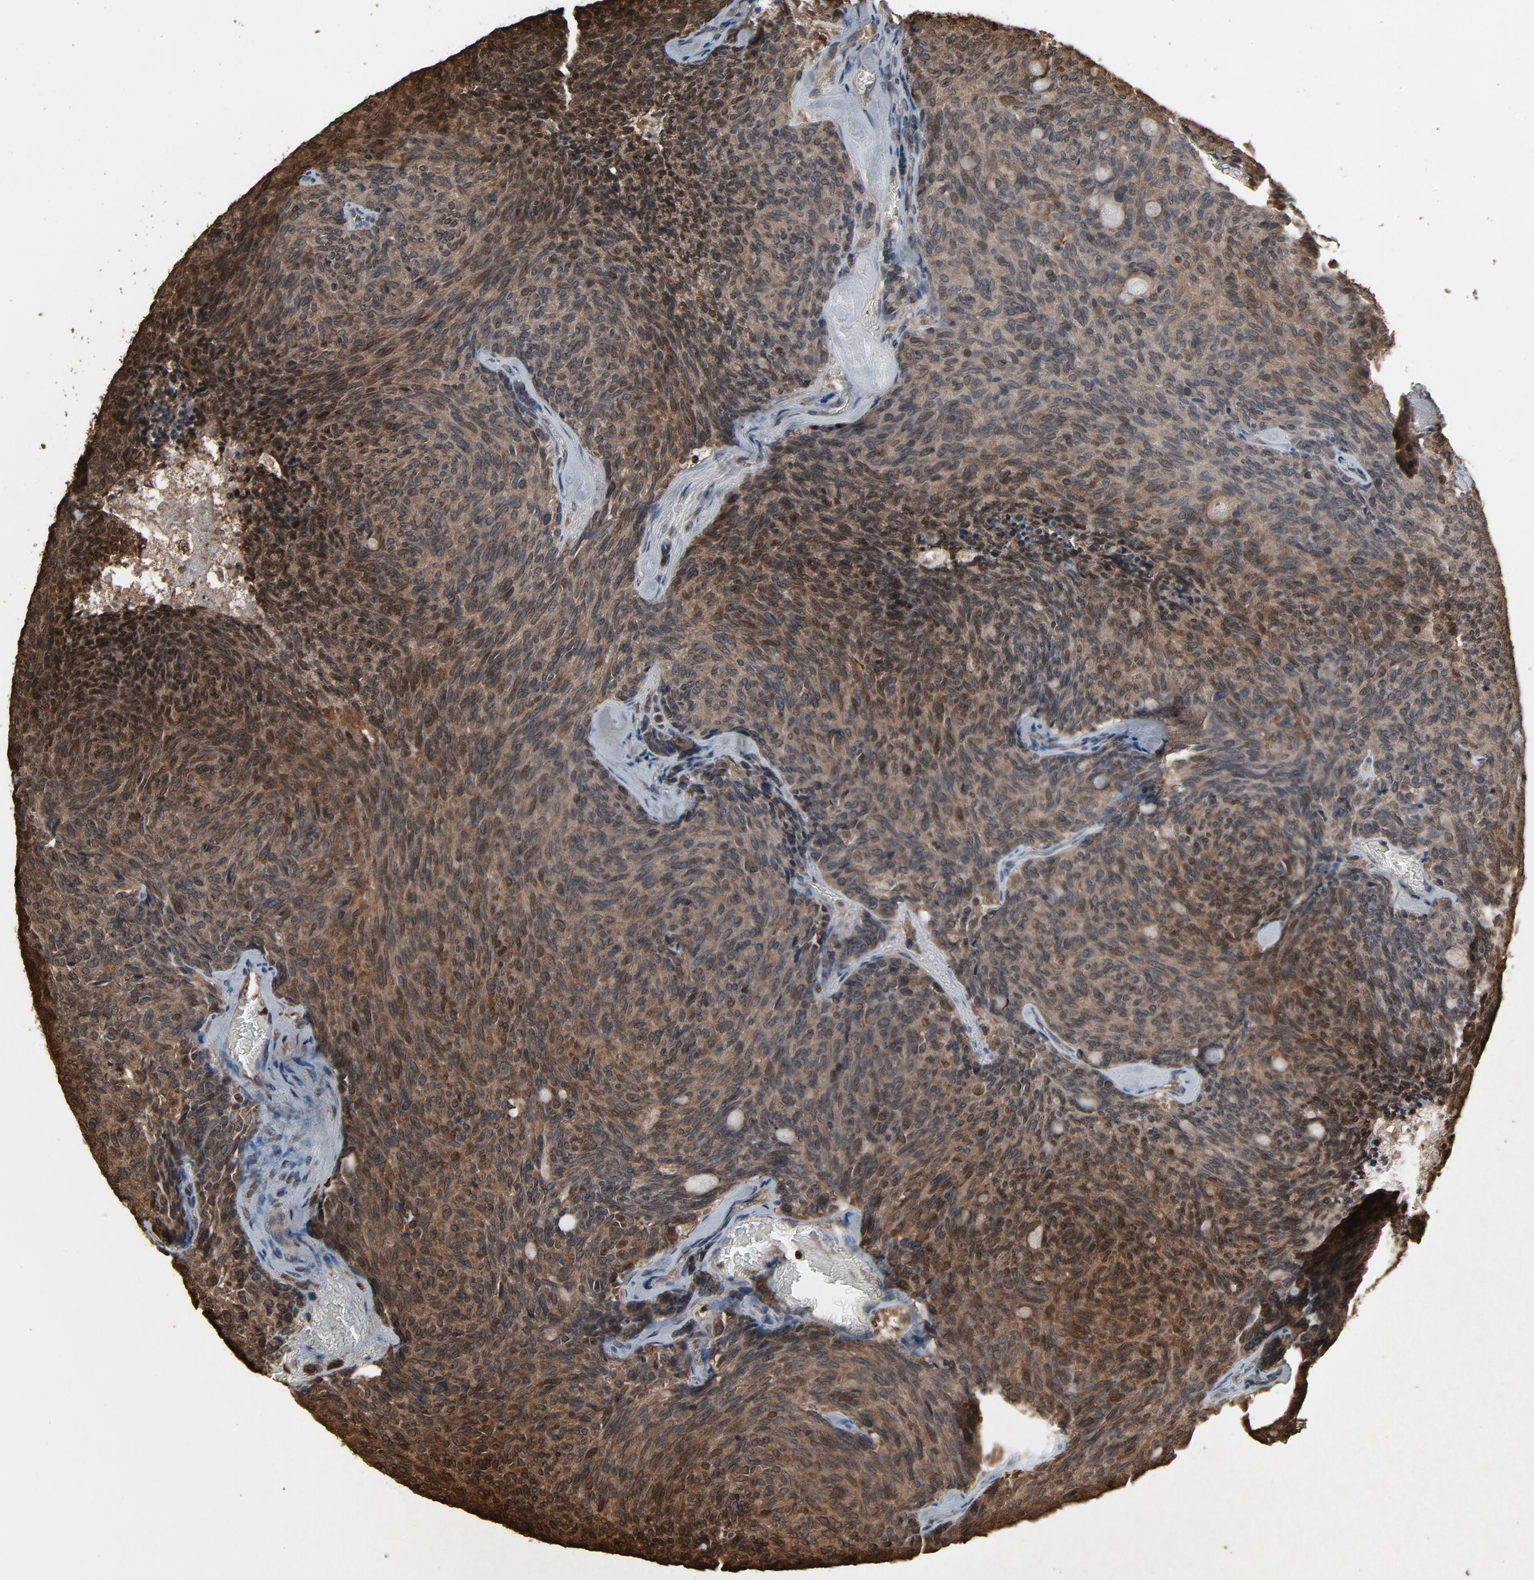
{"staining": {"intensity": "moderate", "quantity": ">75%", "location": "cytoplasmic/membranous"}, "tissue": "carcinoid", "cell_type": "Tumor cells", "image_type": "cancer", "snomed": [{"axis": "morphology", "description": "Carcinoid, malignant, NOS"}, {"axis": "topography", "description": "Pancreas"}], "caption": "Moderate cytoplasmic/membranous staining for a protein is identified in about >75% of tumor cells of carcinoid (malignant) using immunohistochemistry (IHC).", "gene": "UBE2D1", "patient": {"sex": "female", "age": 54}}